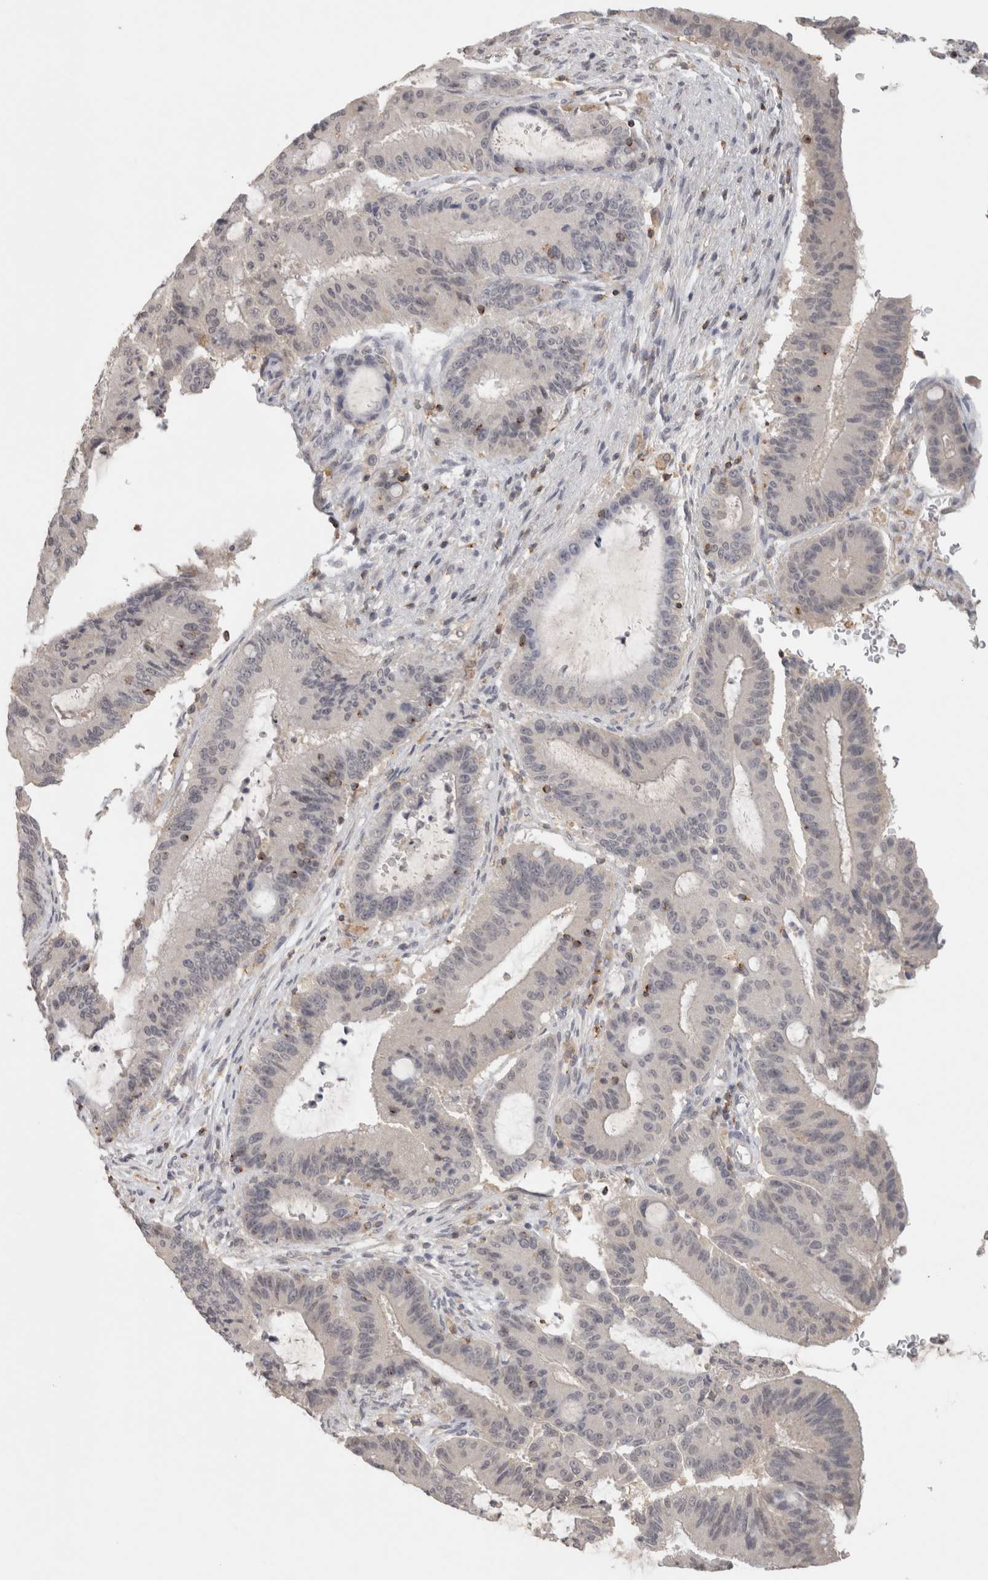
{"staining": {"intensity": "negative", "quantity": "none", "location": "none"}, "tissue": "liver cancer", "cell_type": "Tumor cells", "image_type": "cancer", "snomed": [{"axis": "morphology", "description": "Cholangiocarcinoma"}, {"axis": "topography", "description": "Liver"}], "caption": "A histopathology image of human liver cancer is negative for staining in tumor cells.", "gene": "HAVCR2", "patient": {"sex": "female", "age": 73}}